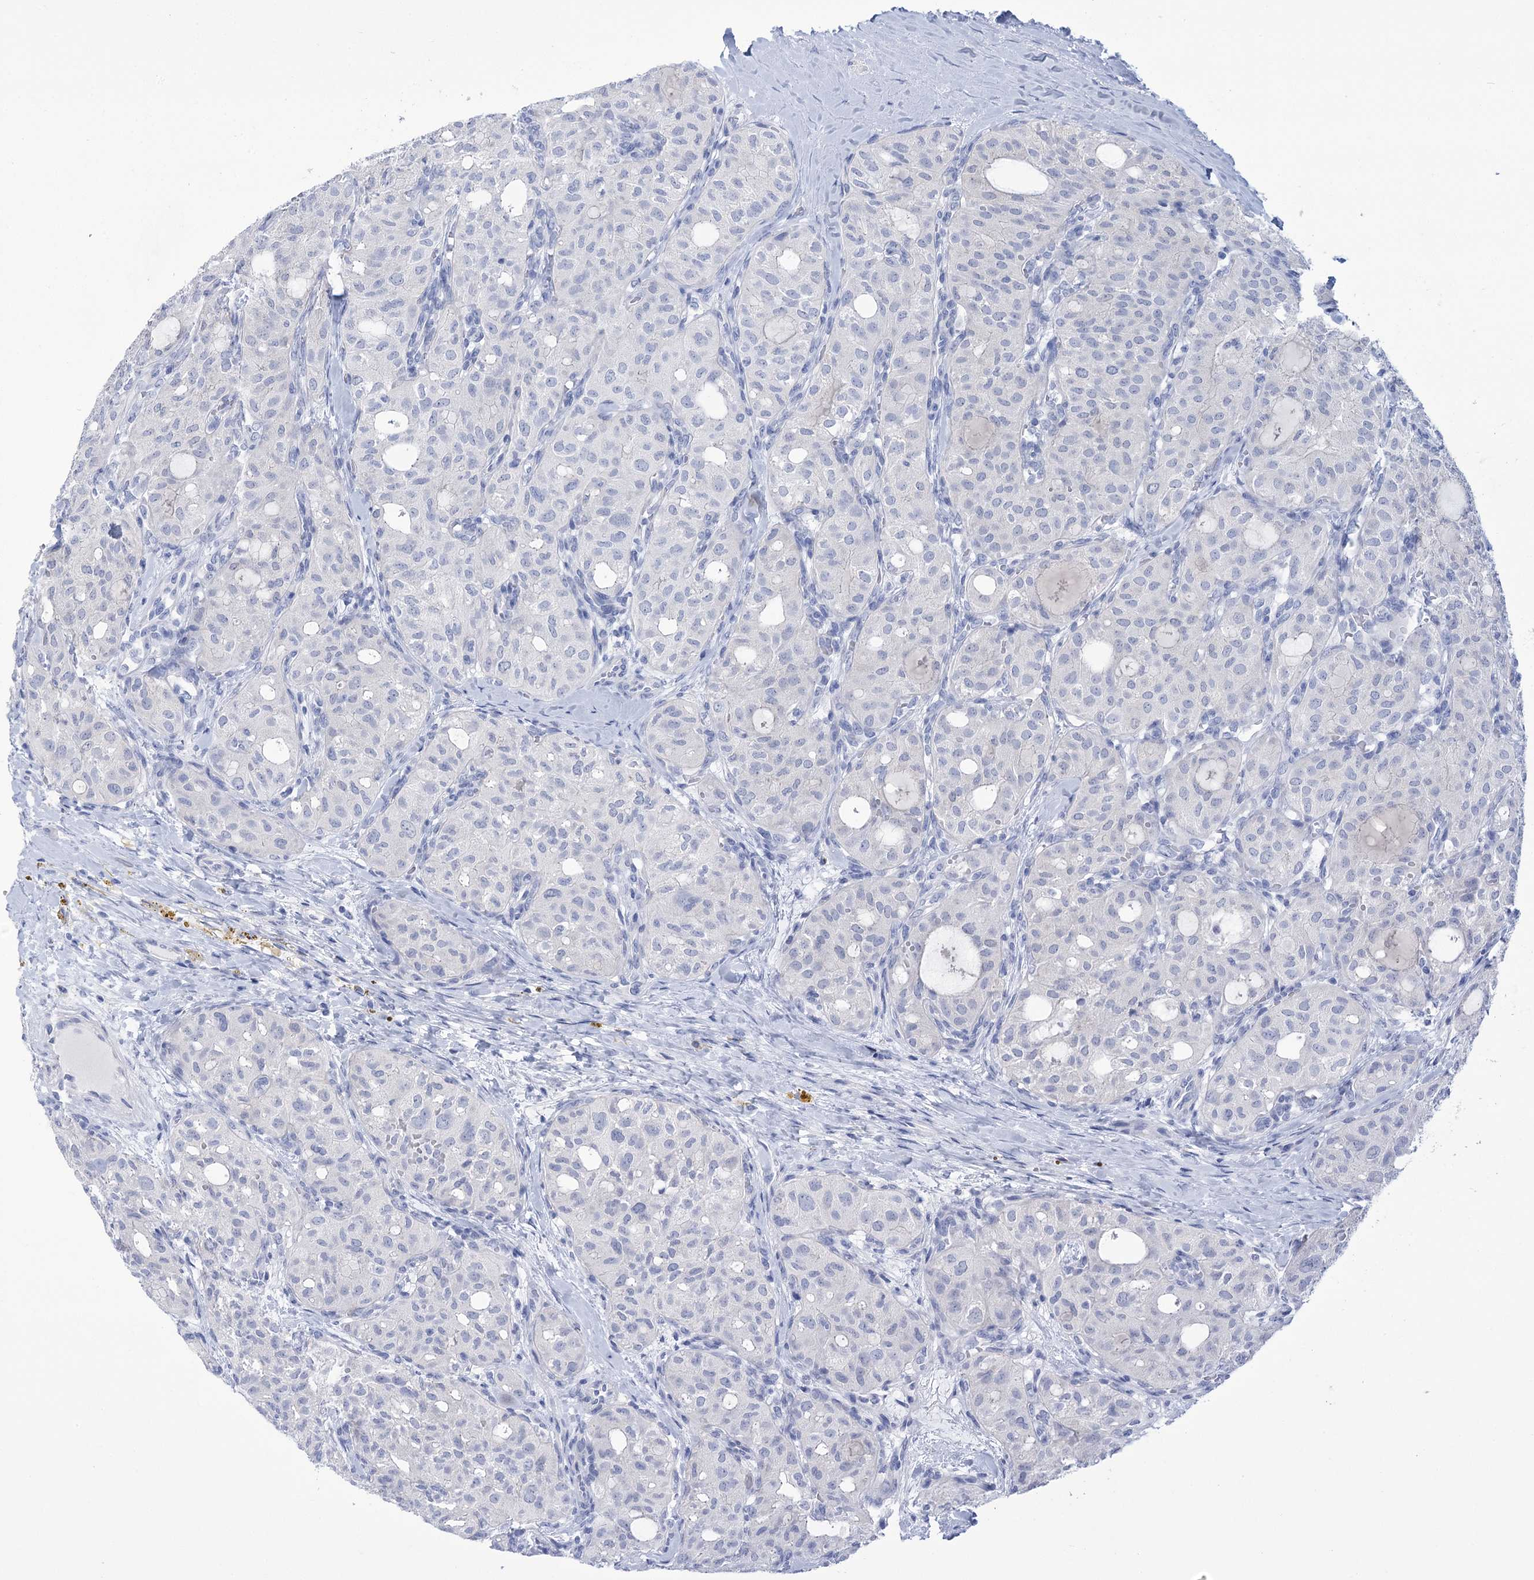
{"staining": {"intensity": "negative", "quantity": "none", "location": "none"}, "tissue": "thyroid cancer", "cell_type": "Tumor cells", "image_type": "cancer", "snomed": [{"axis": "morphology", "description": "Follicular adenoma carcinoma, NOS"}, {"axis": "topography", "description": "Thyroid gland"}], "caption": "There is no significant positivity in tumor cells of thyroid cancer (follicular adenoma carcinoma).", "gene": "PBLD", "patient": {"sex": "male", "age": 75}}